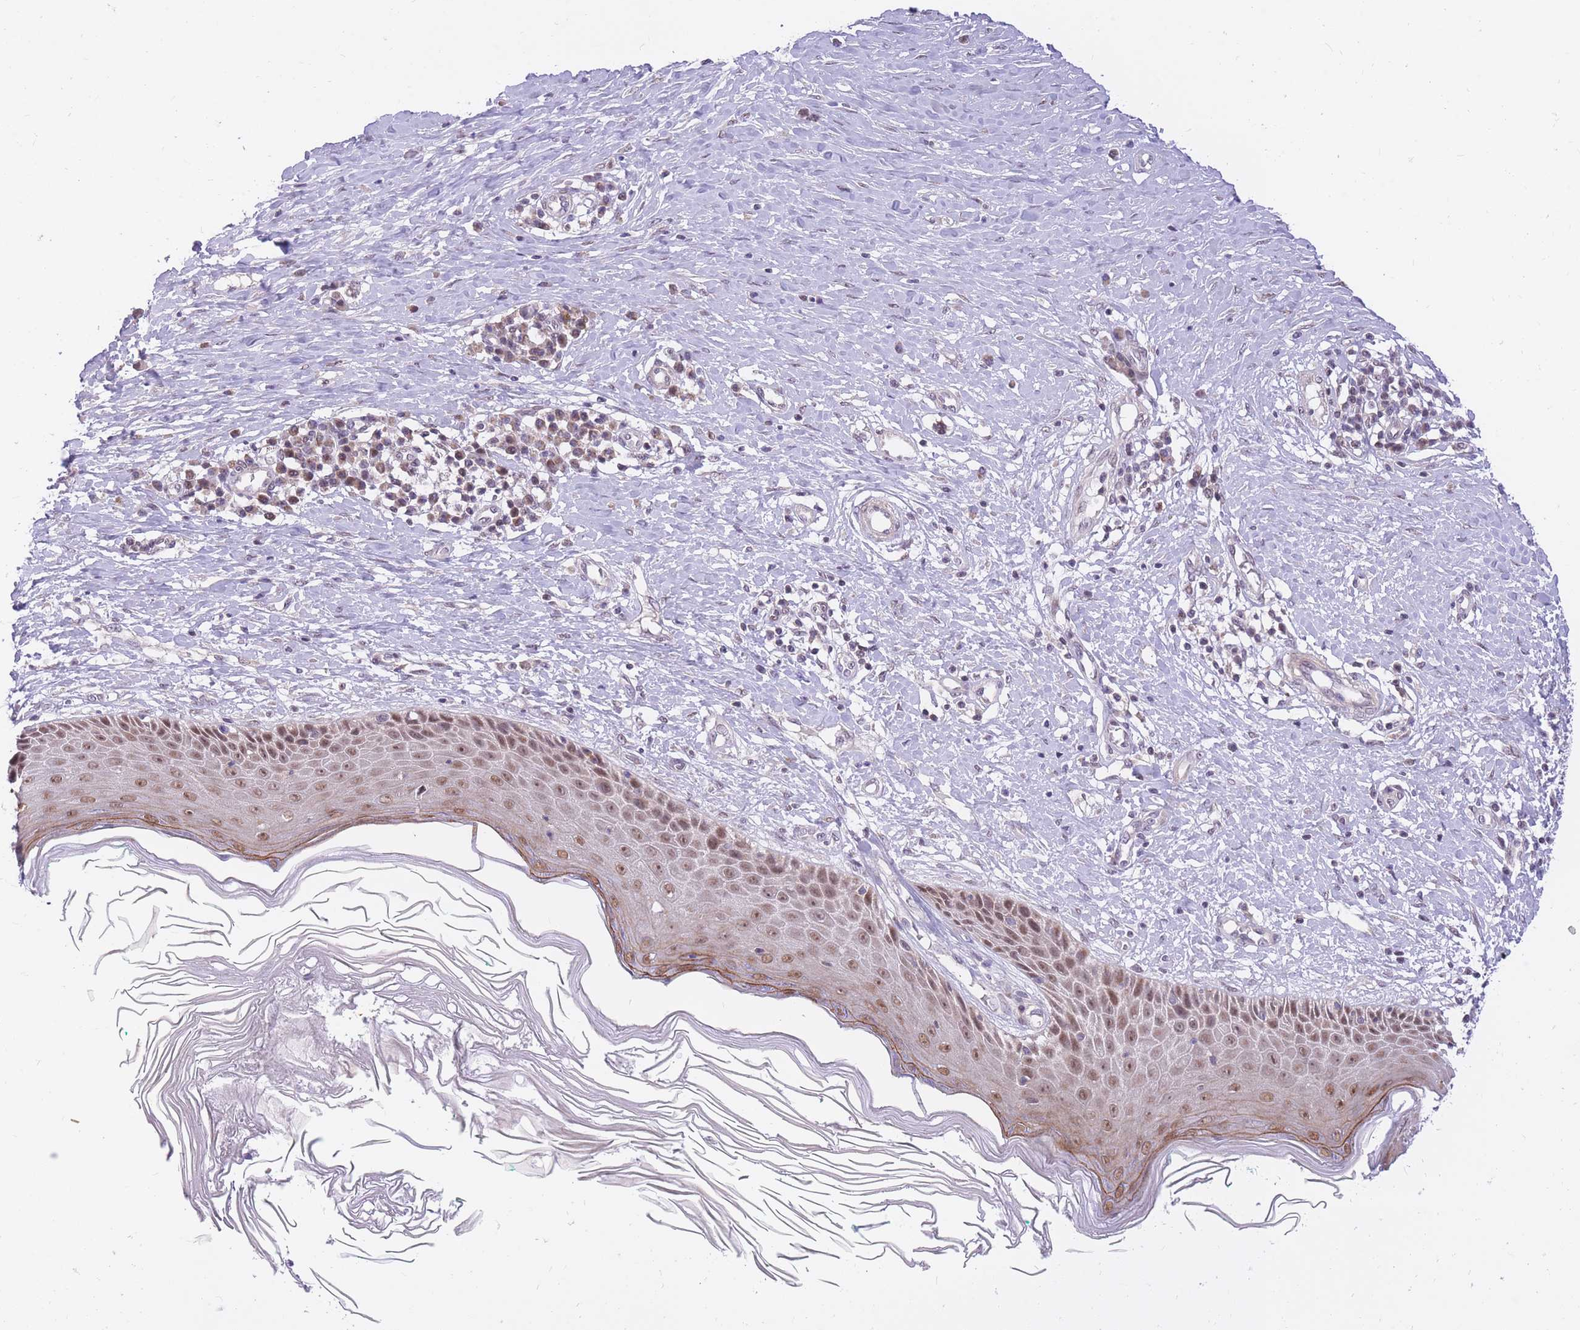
{"staining": {"intensity": "negative", "quantity": "none", "location": "none"}, "tissue": "skin cancer", "cell_type": "Tumor cells", "image_type": "cancer", "snomed": [{"axis": "morphology", "description": "Basal cell carcinoma"}, {"axis": "topography", "description": "Skin"}], "caption": "High magnification brightfield microscopy of skin basal cell carcinoma stained with DAB (3,3'-diaminobenzidine) (brown) and counterstained with hematoxylin (blue): tumor cells show no significant positivity.", "gene": "MINDY2", "patient": {"sex": "male", "age": 72}}